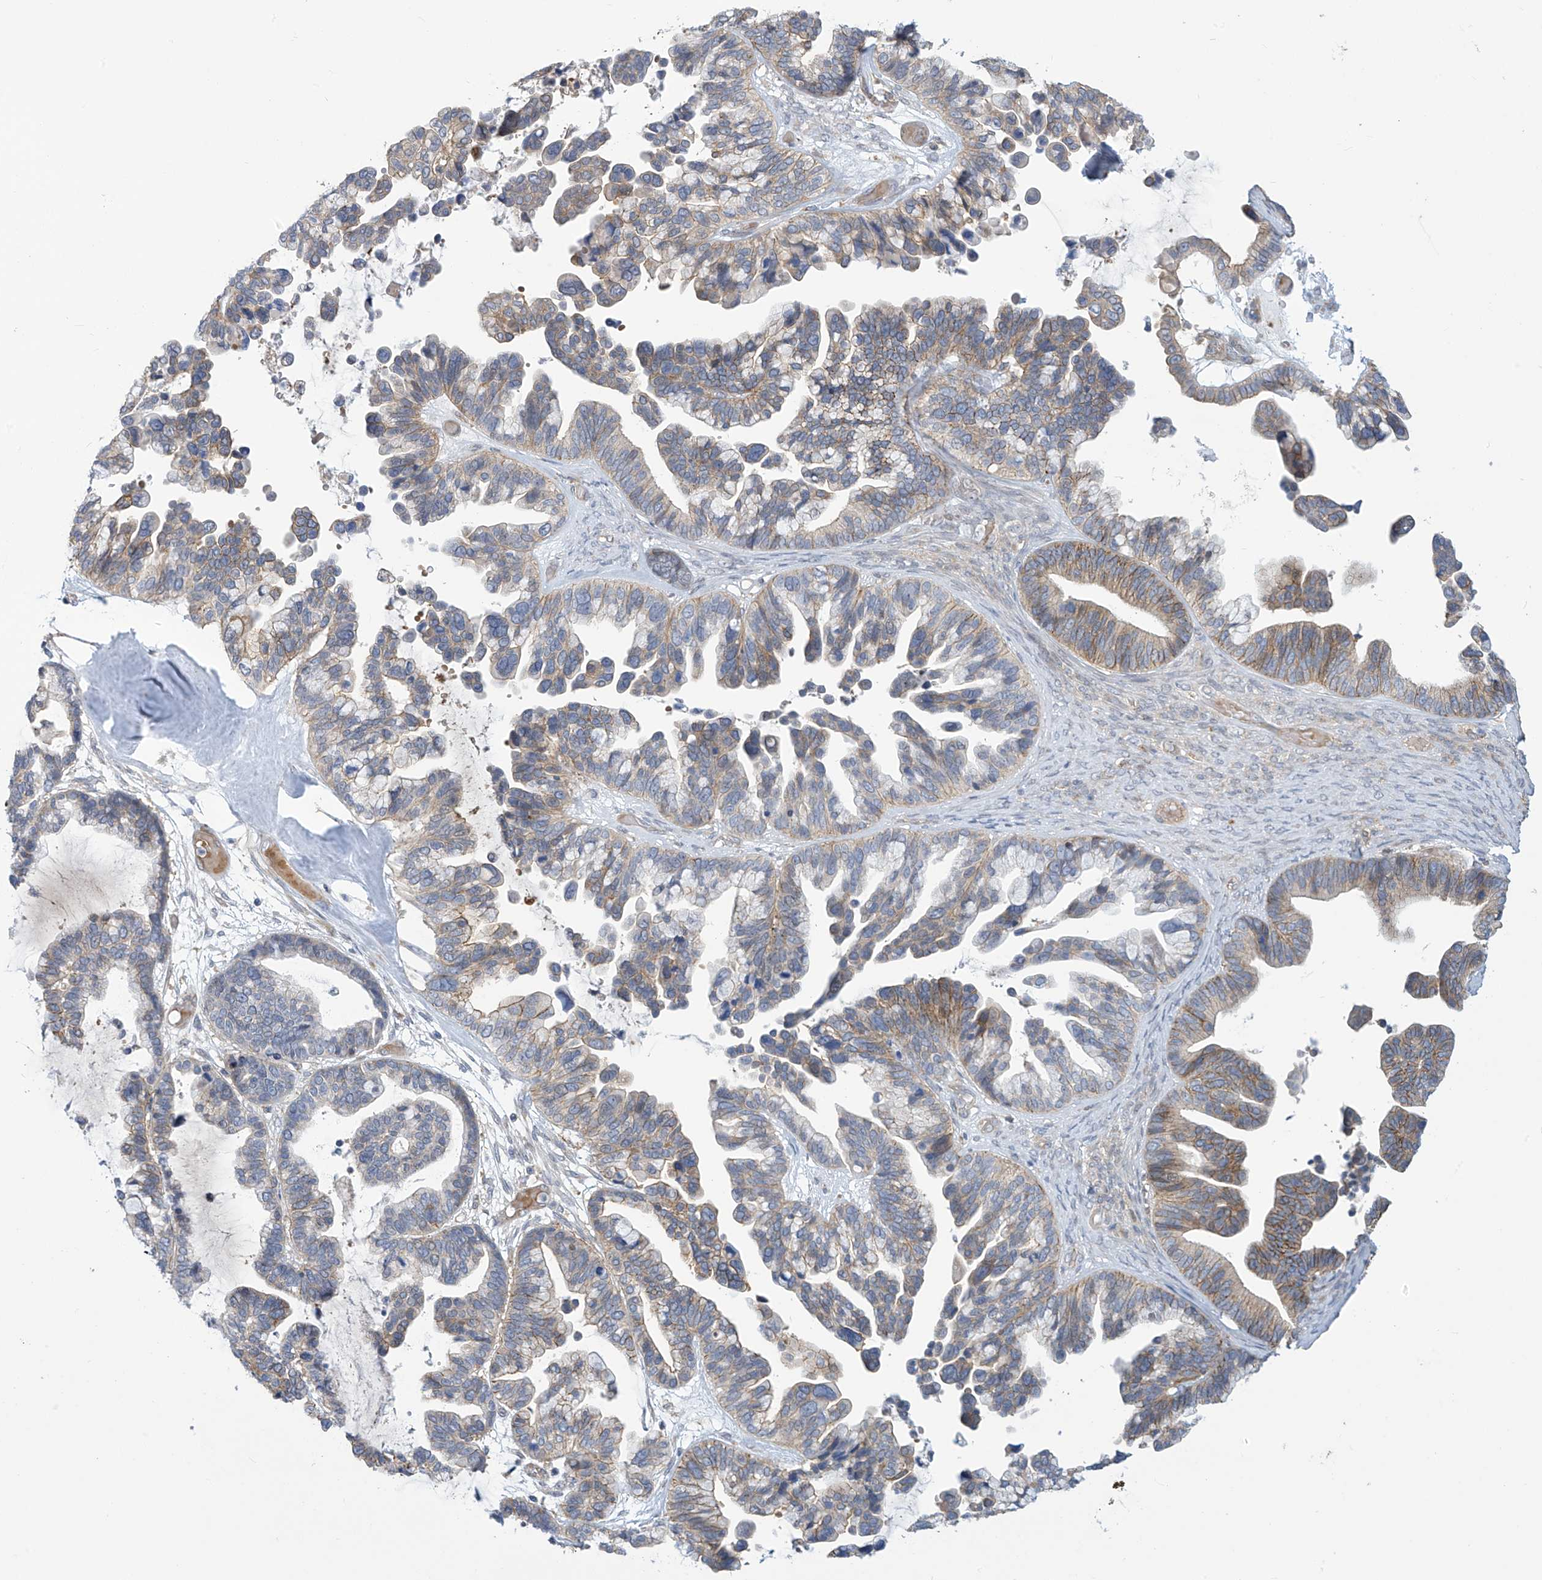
{"staining": {"intensity": "weak", "quantity": ">75%", "location": "cytoplasmic/membranous"}, "tissue": "ovarian cancer", "cell_type": "Tumor cells", "image_type": "cancer", "snomed": [{"axis": "morphology", "description": "Cystadenocarcinoma, serous, NOS"}, {"axis": "topography", "description": "Ovary"}], "caption": "Ovarian serous cystadenocarcinoma tissue shows weak cytoplasmic/membranous expression in approximately >75% of tumor cells, visualized by immunohistochemistry. The staining is performed using DAB brown chromogen to label protein expression. The nuclei are counter-stained blue using hematoxylin.", "gene": "ADAT2", "patient": {"sex": "female", "age": 56}}